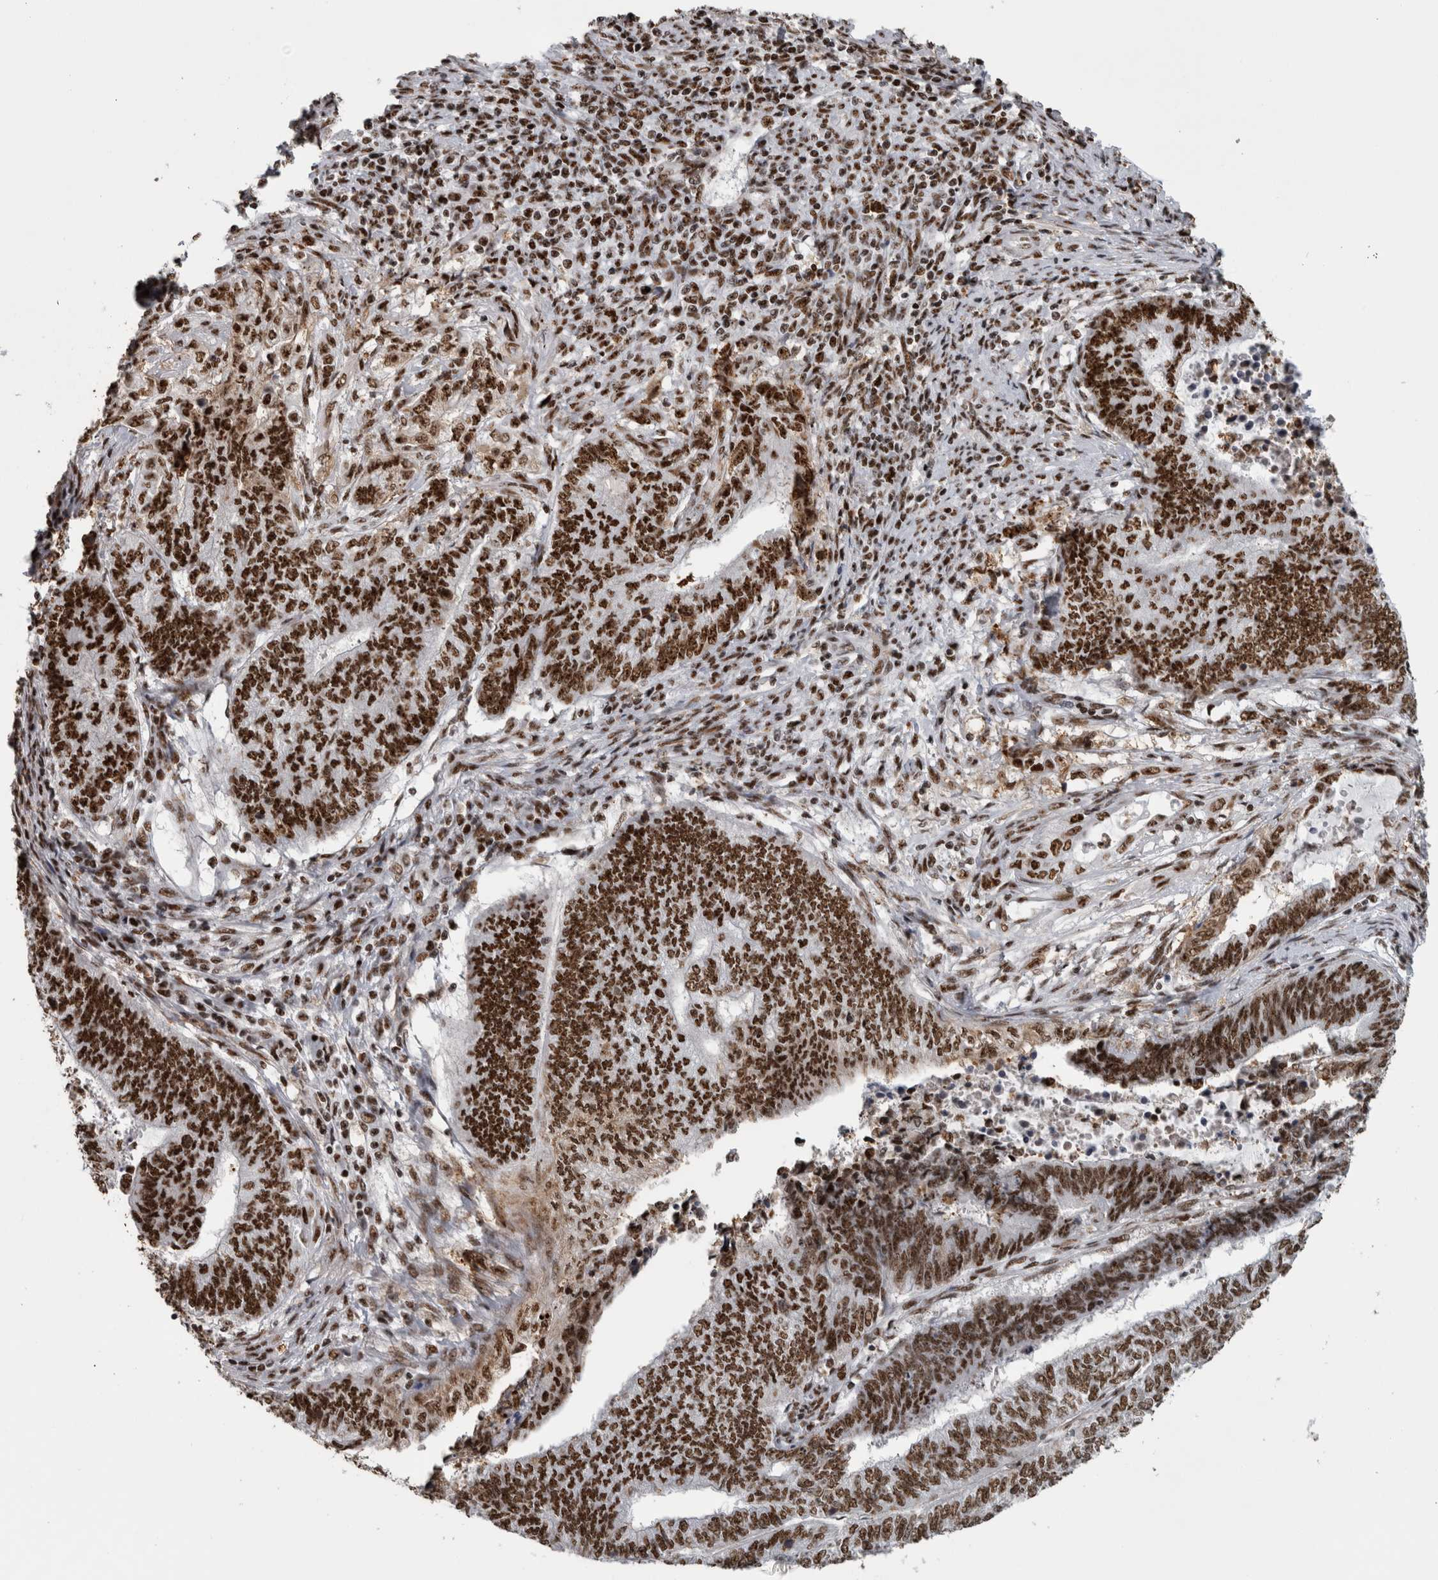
{"staining": {"intensity": "strong", "quantity": ">75%", "location": "nuclear"}, "tissue": "endometrial cancer", "cell_type": "Tumor cells", "image_type": "cancer", "snomed": [{"axis": "morphology", "description": "Adenocarcinoma, NOS"}, {"axis": "topography", "description": "Uterus"}, {"axis": "topography", "description": "Endometrium"}], "caption": "Brown immunohistochemical staining in endometrial cancer (adenocarcinoma) exhibits strong nuclear expression in approximately >75% of tumor cells.", "gene": "NCL", "patient": {"sex": "female", "age": 70}}